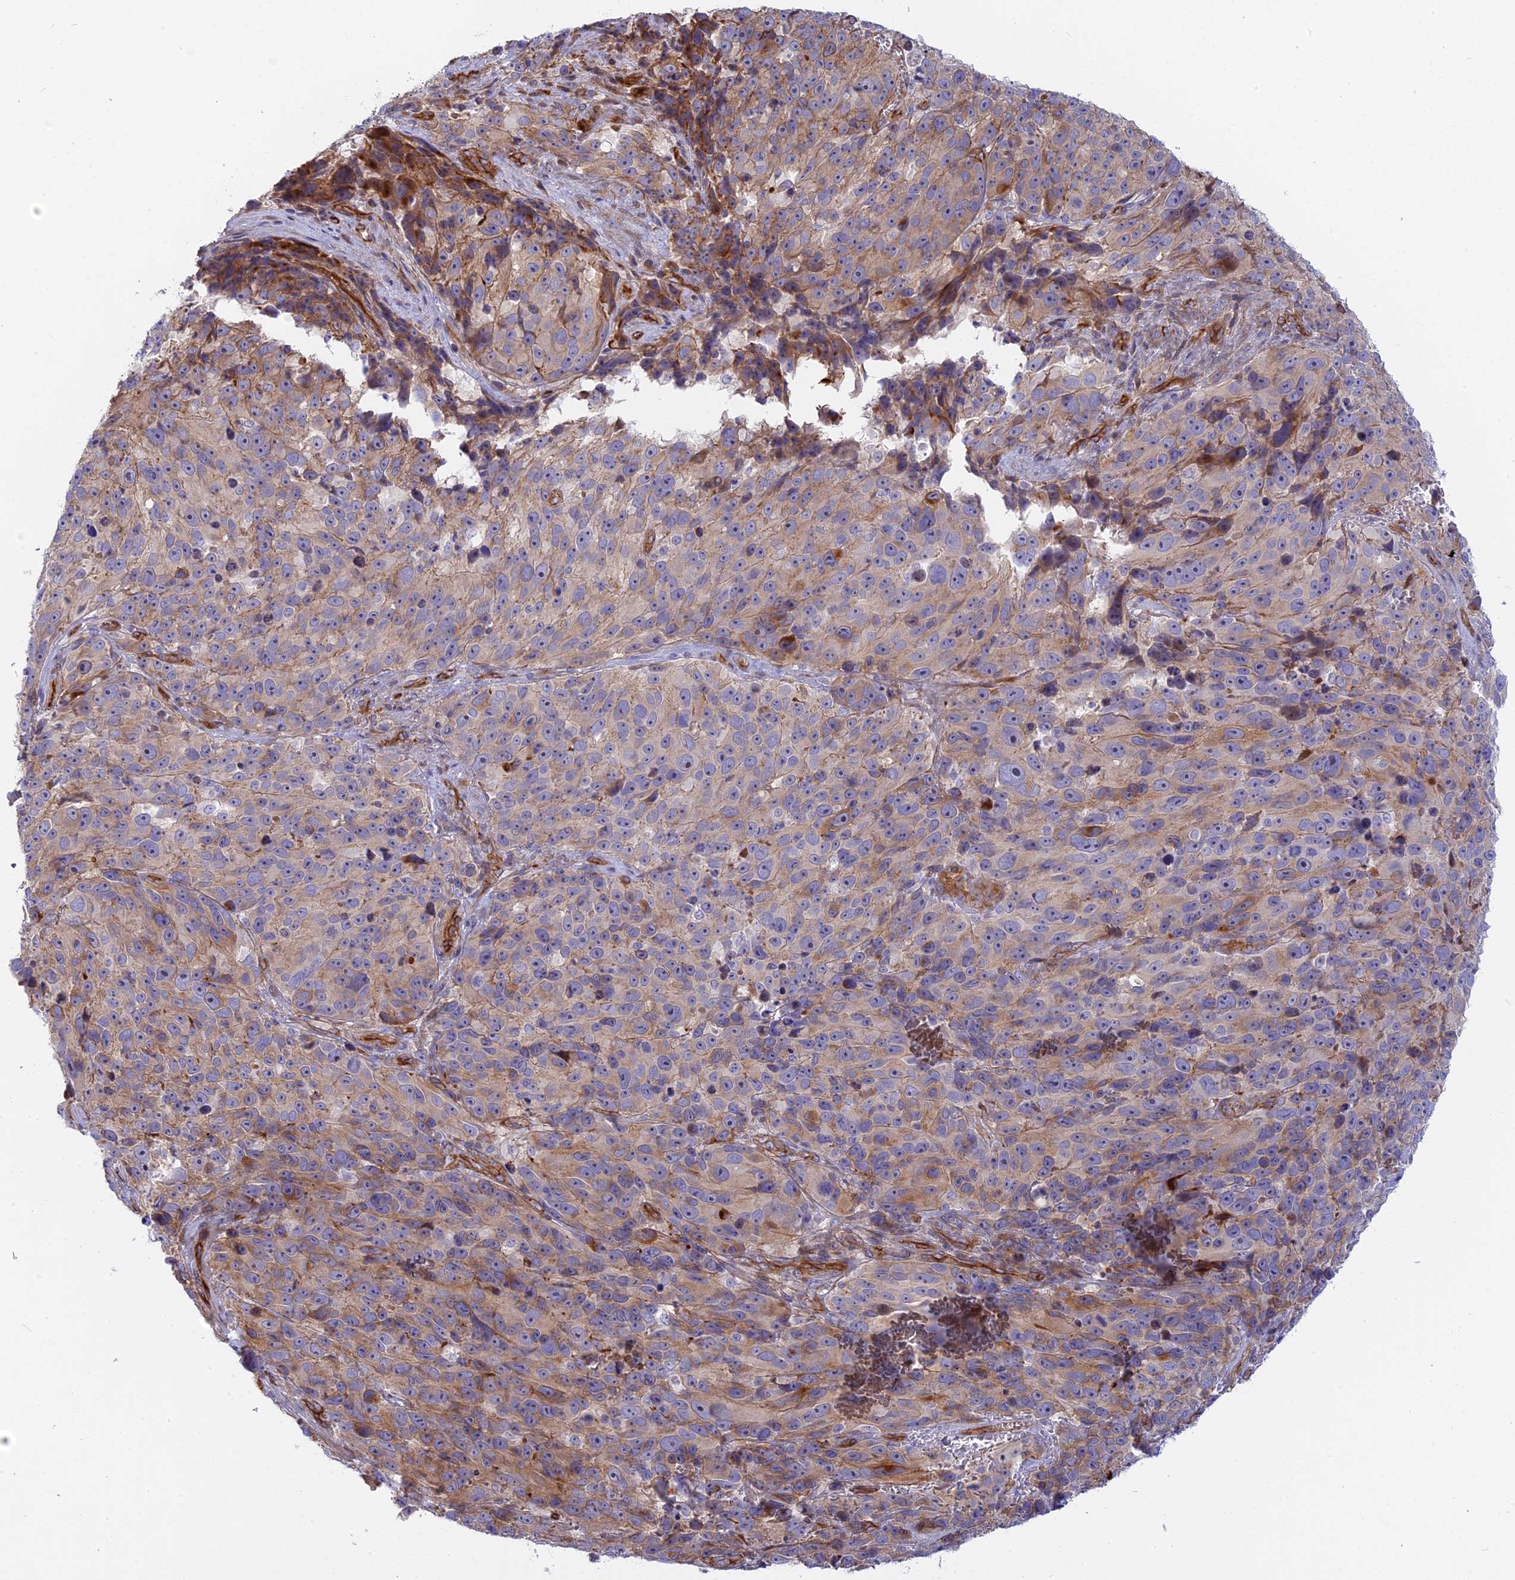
{"staining": {"intensity": "moderate", "quantity": "<25%", "location": "cytoplasmic/membranous"}, "tissue": "melanoma", "cell_type": "Tumor cells", "image_type": "cancer", "snomed": [{"axis": "morphology", "description": "Malignant melanoma, NOS"}, {"axis": "topography", "description": "Skin"}], "caption": "Immunohistochemistry staining of malignant melanoma, which displays low levels of moderate cytoplasmic/membranous positivity in approximately <25% of tumor cells indicating moderate cytoplasmic/membranous protein staining. The staining was performed using DAB (3,3'-diaminobenzidine) (brown) for protein detection and nuclei were counterstained in hematoxylin (blue).", "gene": "CNBD2", "patient": {"sex": "male", "age": 84}}